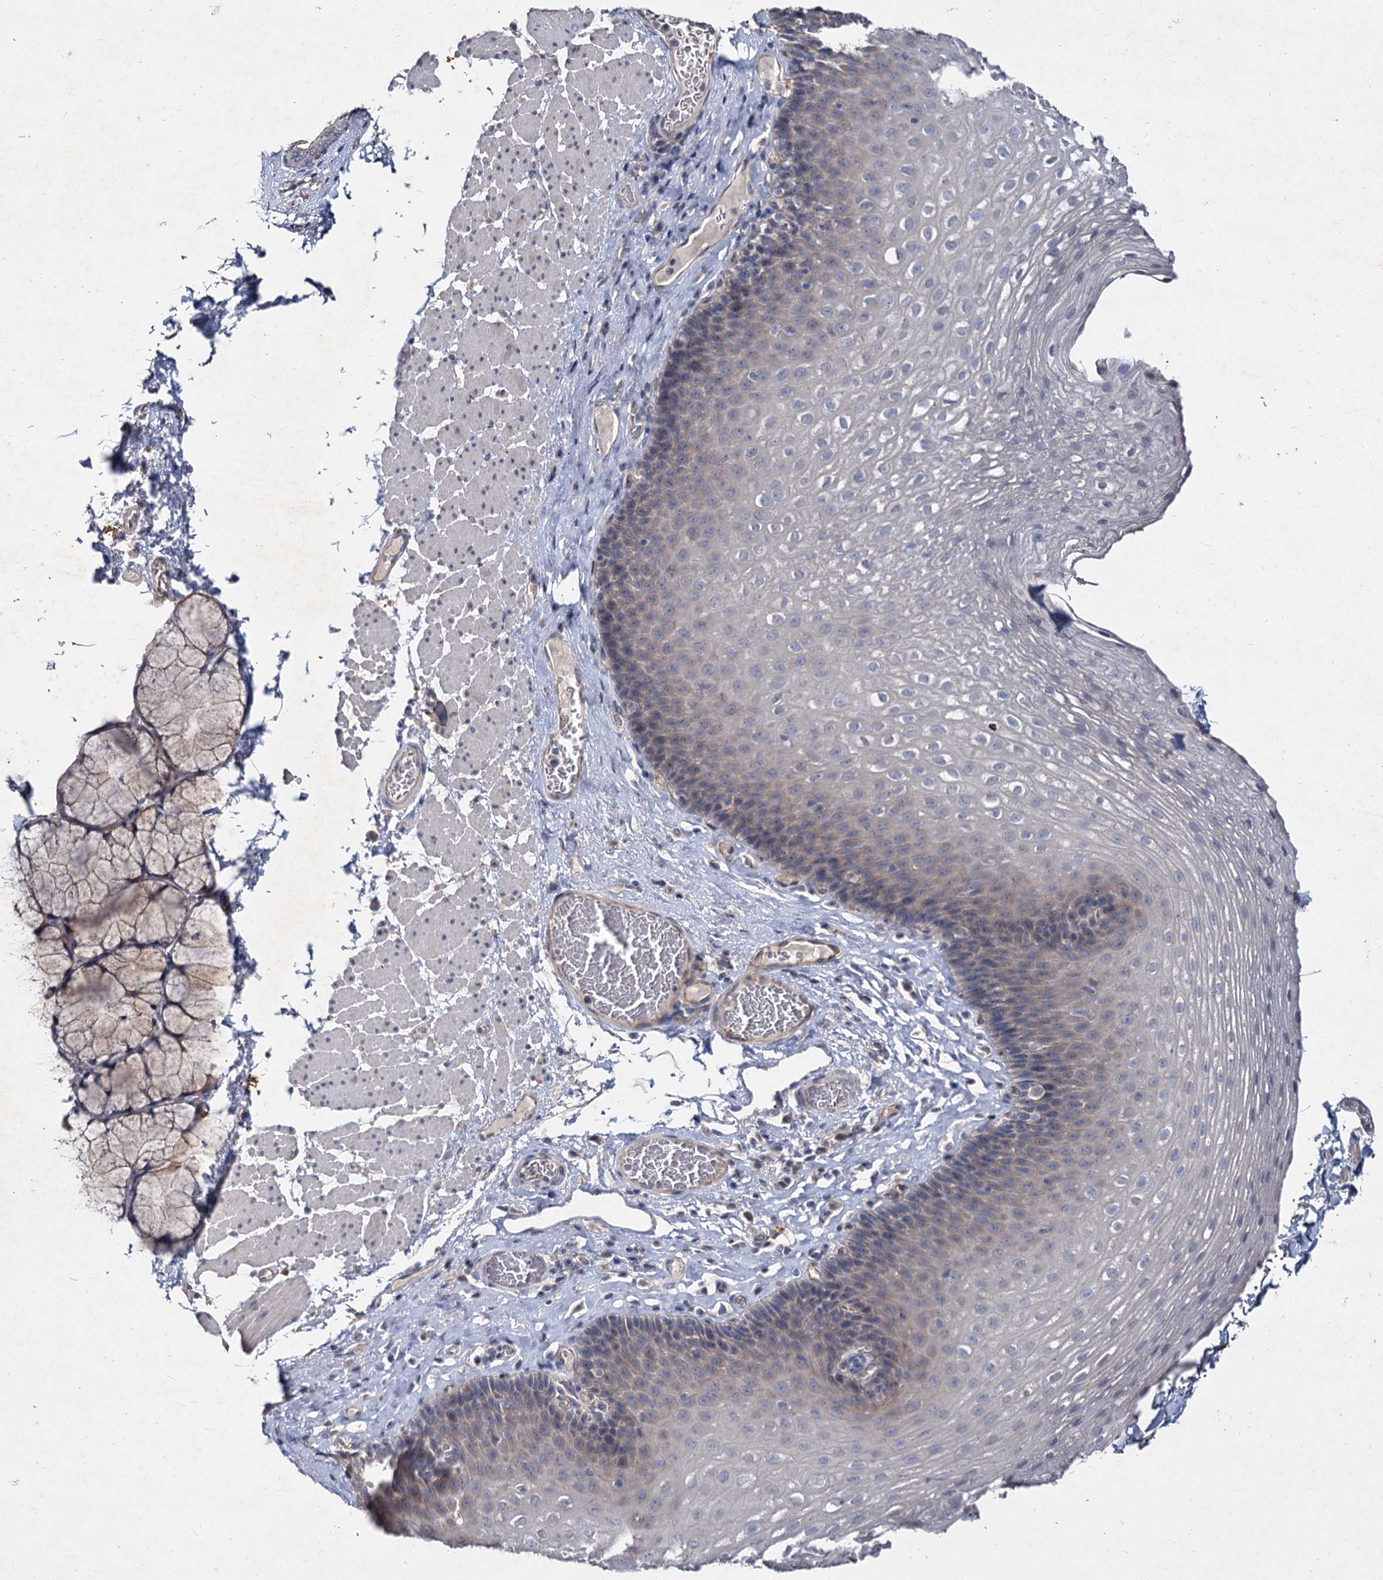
{"staining": {"intensity": "weak", "quantity": "<25%", "location": "cytoplasmic/membranous"}, "tissue": "esophagus", "cell_type": "Squamous epithelial cells", "image_type": "normal", "snomed": [{"axis": "morphology", "description": "Normal tissue, NOS"}, {"axis": "topography", "description": "Esophagus"}], "caption": "This is an immunohistochemistry (IHC) photomicrograph of benign esophagus. There is no staining in squamous epithelial cells.", "gene": "ATP9A", "patient": {"sex": "female", "age": 66}}